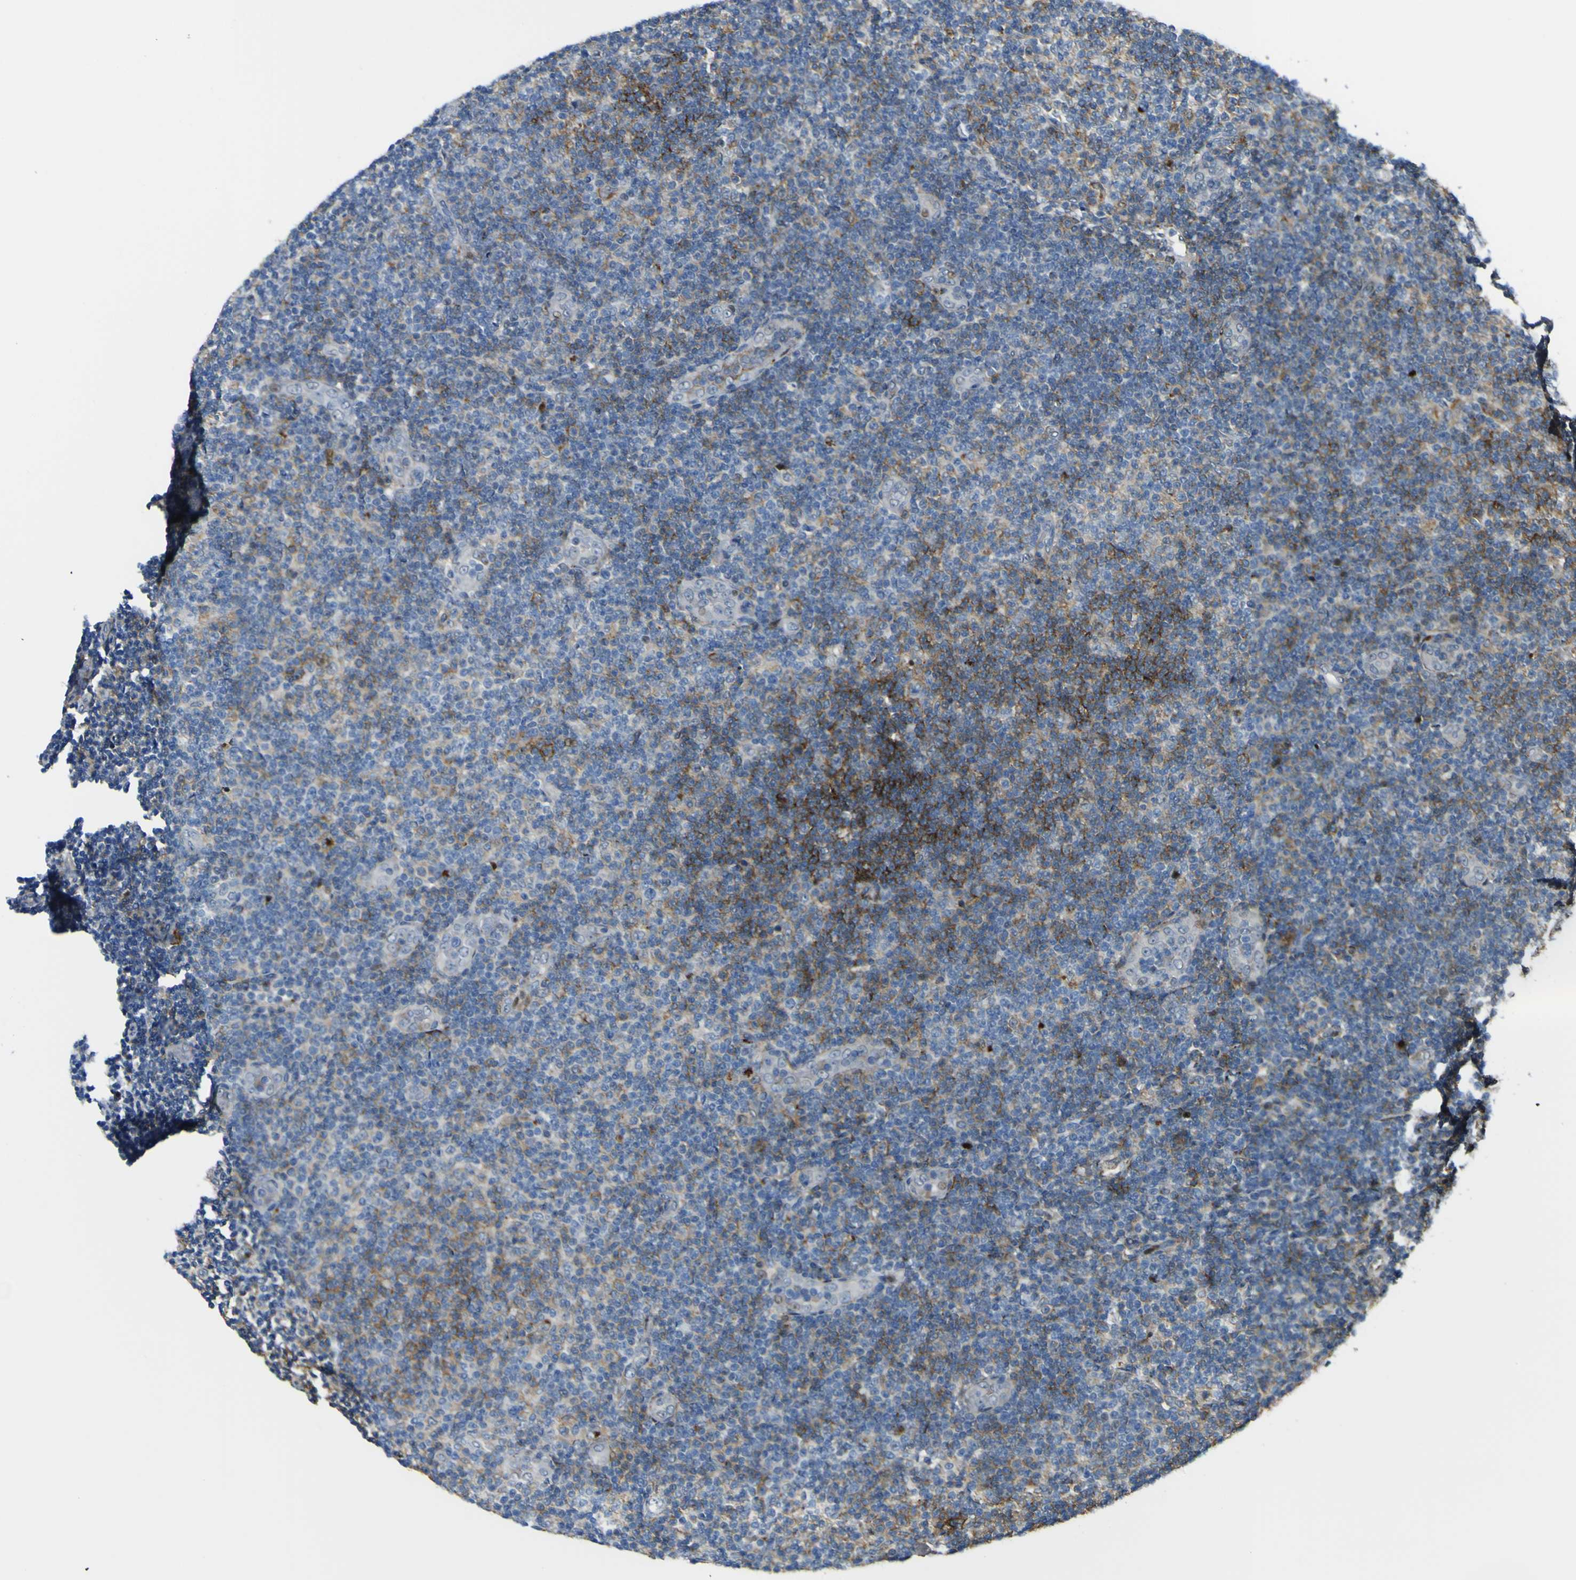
{"staining": {"intensity": "negative", "quantity": "none", "location": "none"}, "tissue": "lymphoma", "cell_type": "Tumor cells", "image_type": "cancer", "snomed": [{"axis": "morphology", "description": "Malignant lymphoma, non-Hodgkin's type, Low grade"}, {"axis": "topography", "description": "Lymph node"}], "caption": "Lymphoma stained for a protein using immunohistochemistry (IHC) shows no staining tumor cells.", "gene": "LBHD1", "patient": {"sex": "male", "age": 83}}